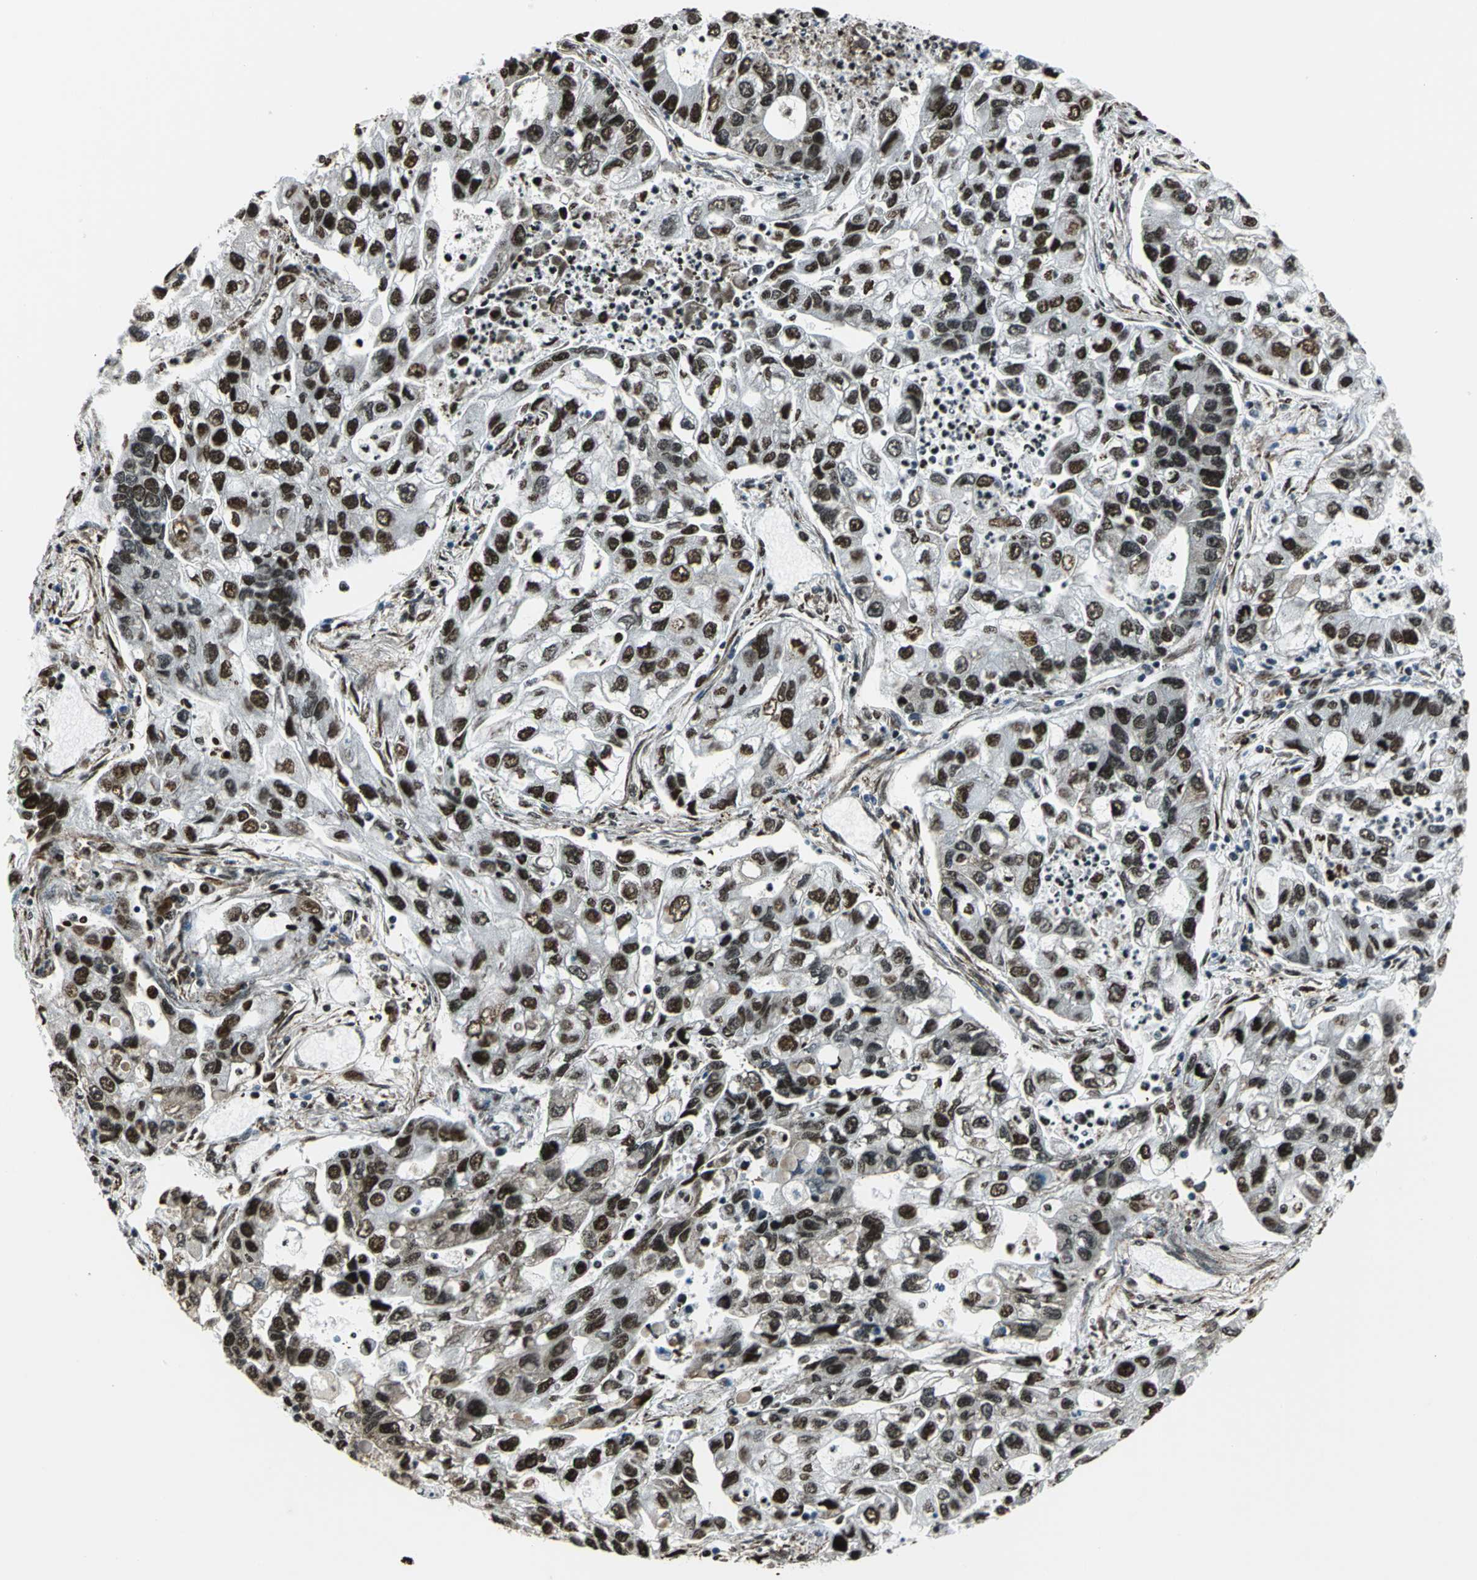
{"staining": {"intensity": "strong", "quantity": ">75%", "location": "nuclear"}, "tissue": "lung cancer", "cell_type": "Tumor cells", "image_type": "cancer", "snomed": [{"axis": "morphology", "description": "Adenocarcinoma, NOS"}, {"axis": "topography", "description": "Lung"}], "caption": "High-magnification brightfield microscopy of adenocarcinoma (lung) stained with DAB (3,3'-diaminobenzidine) (brown) and counterstained with hematoxylin (blue). tumor cells exhibit strong nuclear staining is identified in about>75% of cells.", "gene": "APEX1", "patient": {"sex": "female", "age": 51}}